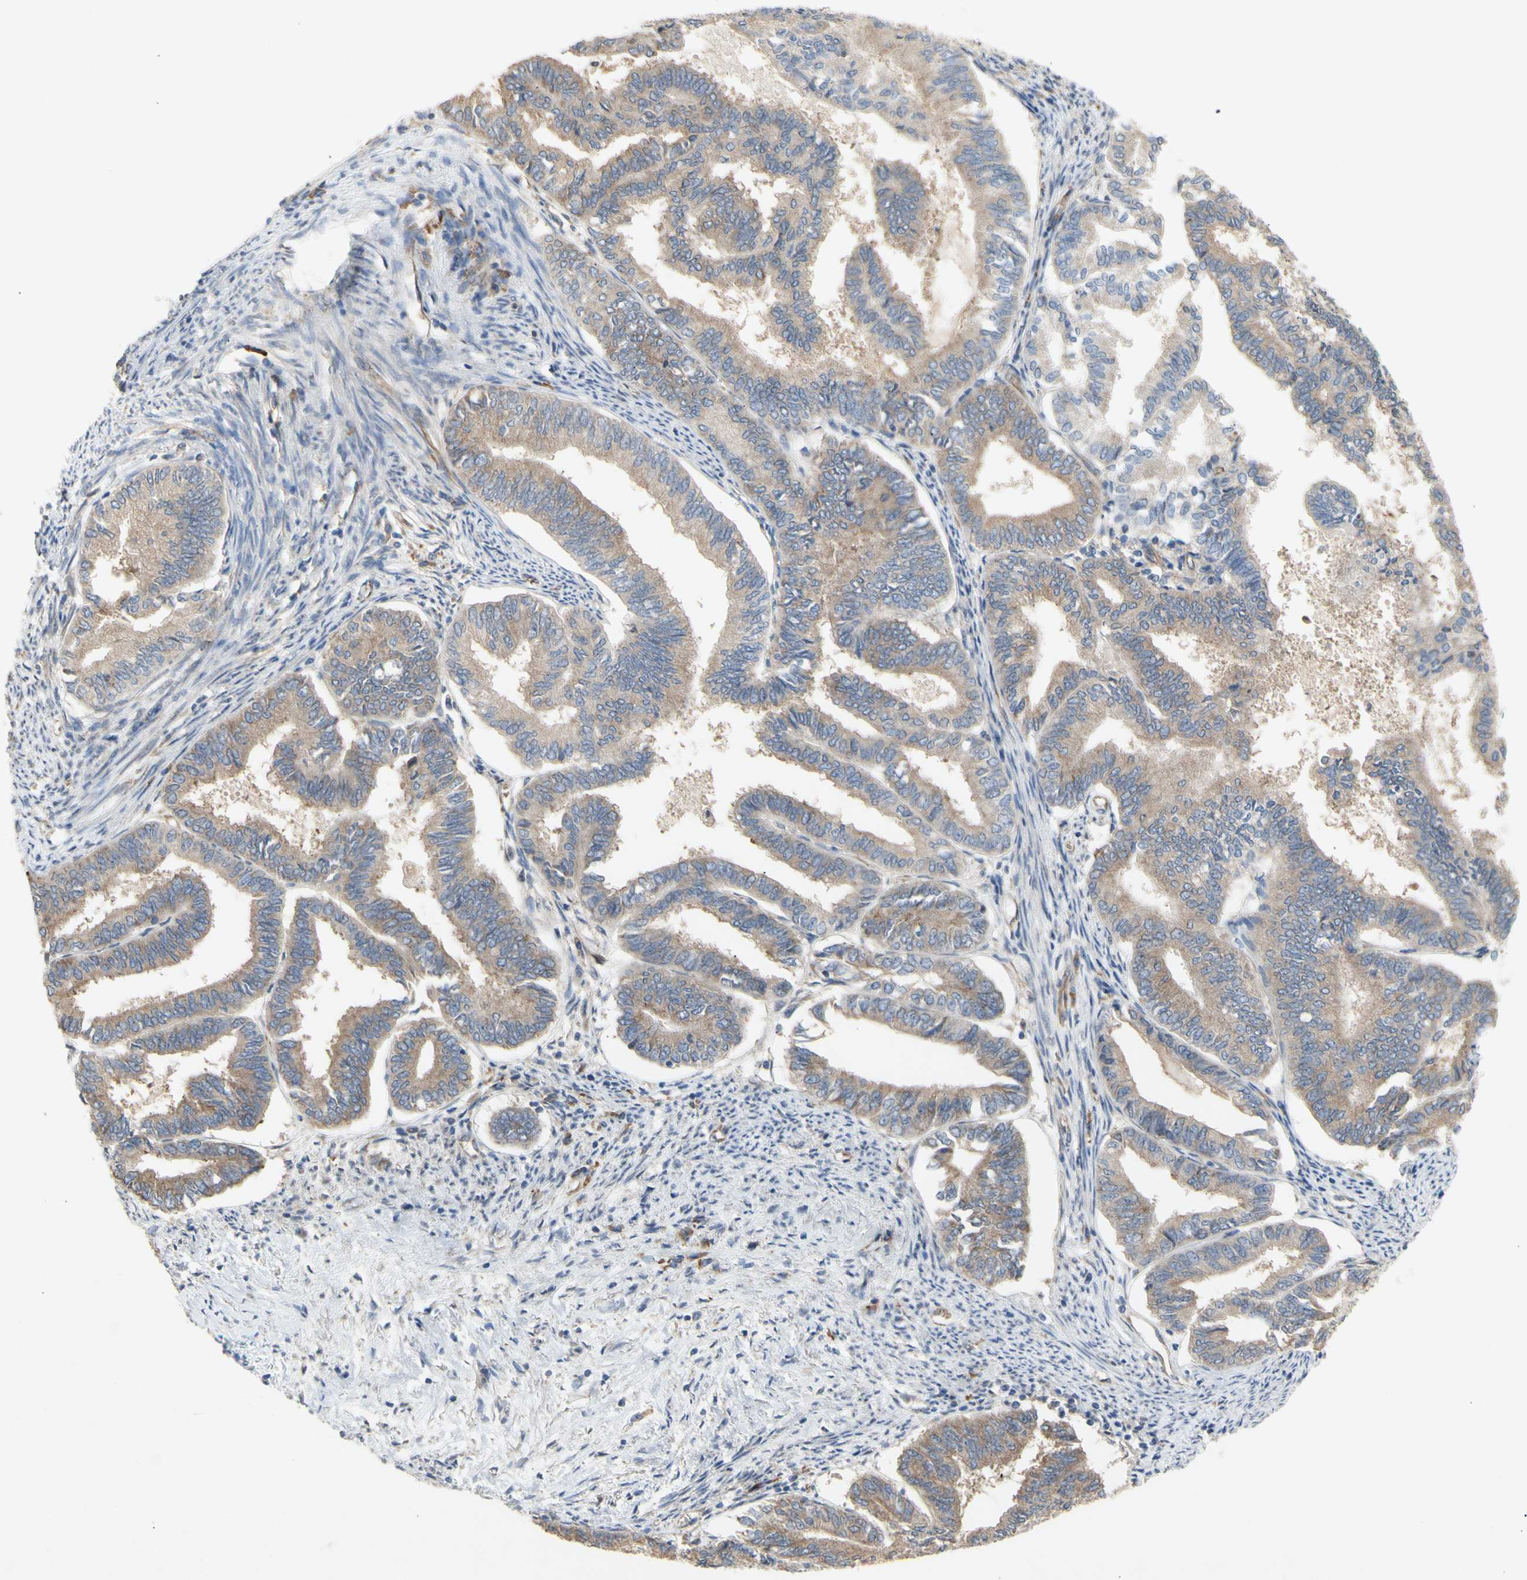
{"staining": {"intensity": "weak", "quantity": ">75%", "location": "cytoplasmic/membranous"}, "tissue": "endometrial cancer", "cell_type": "Tumor cells", "image_type": "cancer", "snomed": [{"axis": "morphology", "description": "Adenocarcinoma, NOS"}, {"axis": "topography", "description": "Endometrium"}], "caption": "Protein expression analysis of endometrial cancer demonstrates weak cytoplasmic/membranous staining in about >75% of tumor cells.", "gene": "KLC1", "patient": {"sex": "female", "age": 86}}